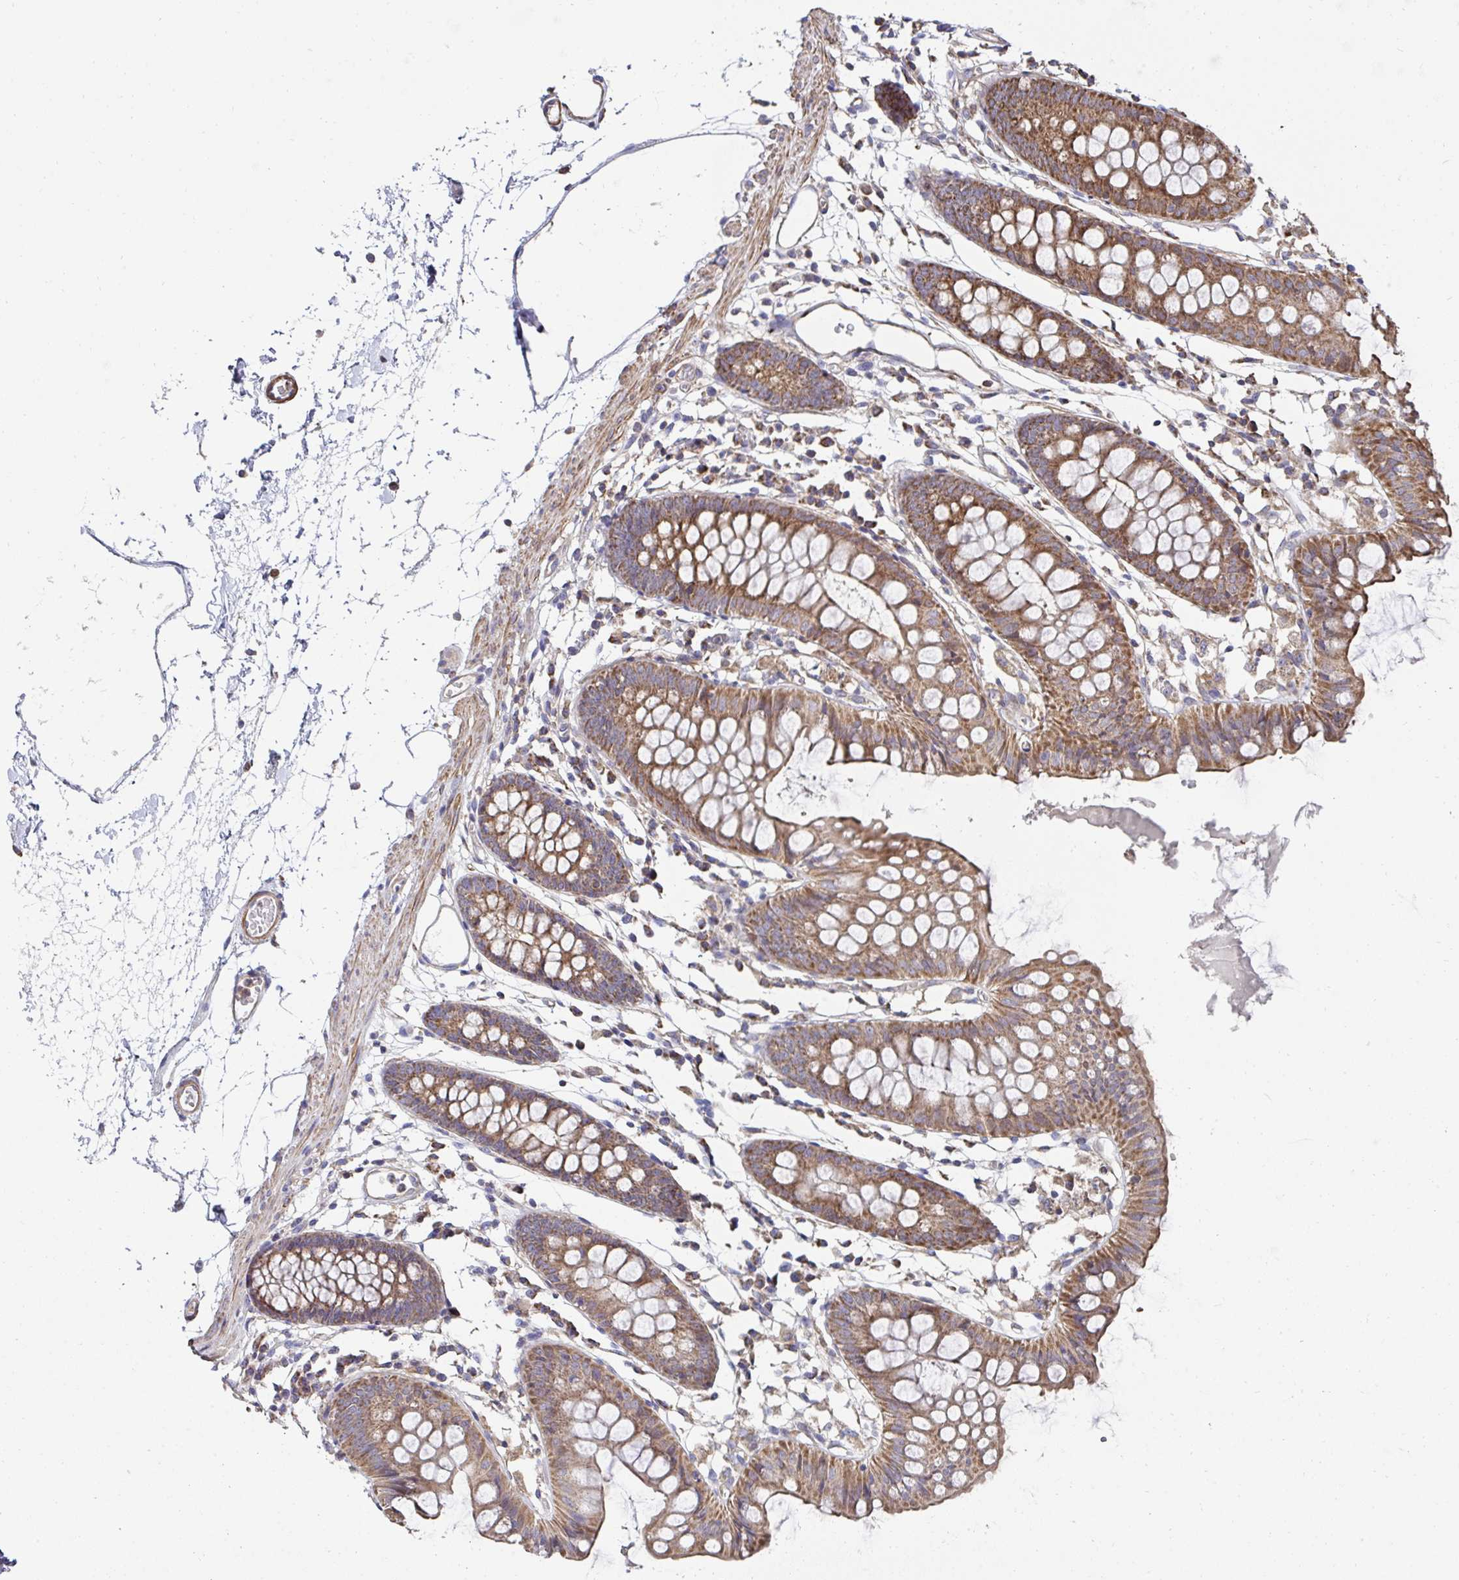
{"staining": {"intensity": "moderate", "quantity": ">75%", "location": "cytoplasmic/membranous"}, "tissue": "colon", "cell_type": "Endothelial cells", "image_type": "normal", "snomed": [{"axis": "morphology", "description": "Normal tissue, NOS"}, {"axis": "topography", "description": "Colon"}], "caption": "Protein staining shows moderate cytoplasmic/membranous staining in approximately >75% of endothelial cells in unremarkable colon.", "gene": "DZANK1", "patient": {"sex": "female", "age": 84}}